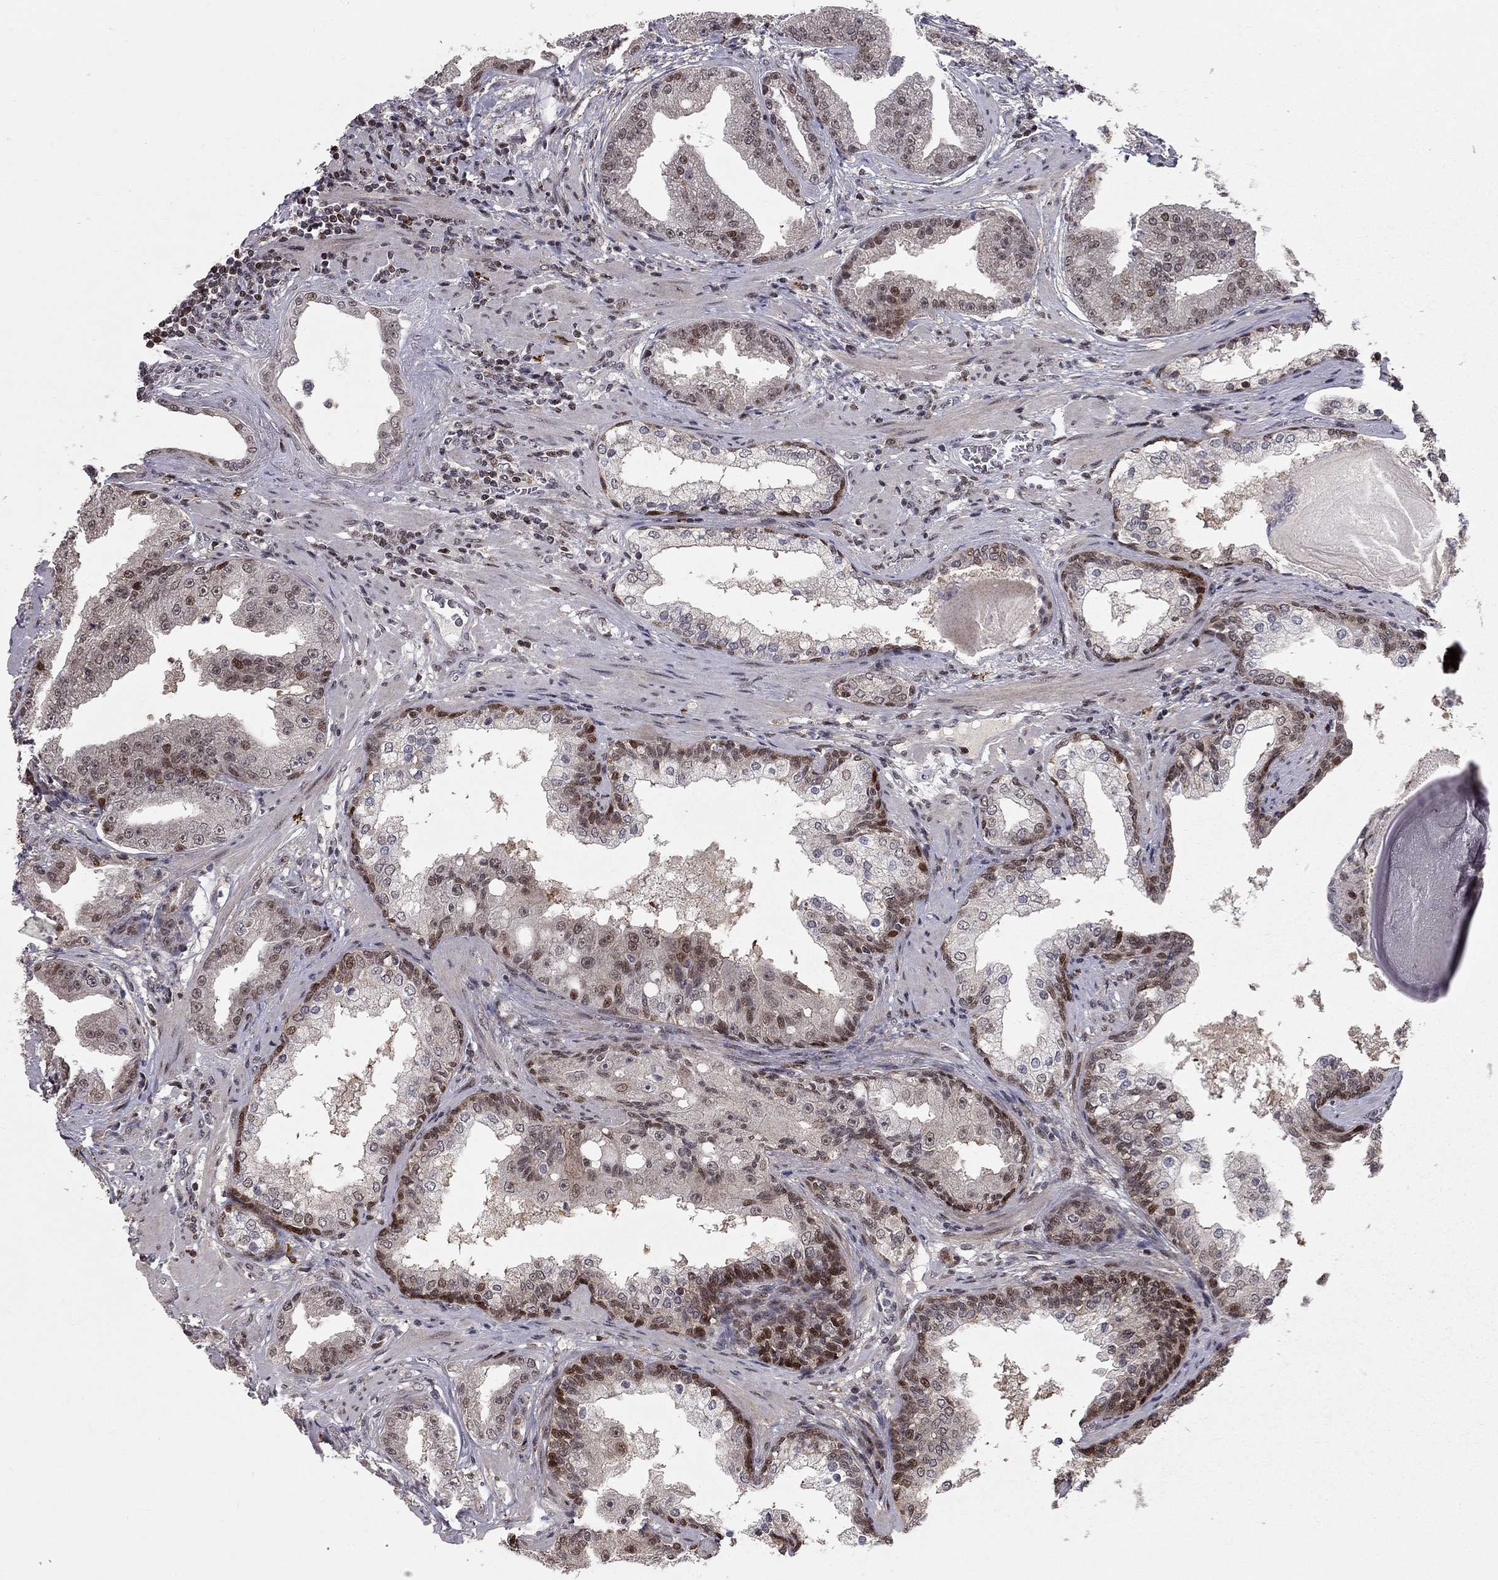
{"staining": {"intensity": "moderate", "quantity": "<25%", "location": "nuclear"}, "tissue": "prostate cancer", "cell_type": "Tumor cells", "image_type": "cancer", "snomed": [{"axis": "morphology", "description": "Adenocarcinoma, Low grade"}, {"axis": "topography", "description": "Prostate"}], "caption": "Protein staining of prostate adenocarcinoma (low-grade) tissue reveals moderate nuclear staining in approximately <25% of tumor cells. The staining is performed using DAB brown chromogen to label protein expression. The nuclei are counter-stained blue using hematoxylin.", "gene": "HDAC3", "patient": {"sex": "male", "age": 62}}